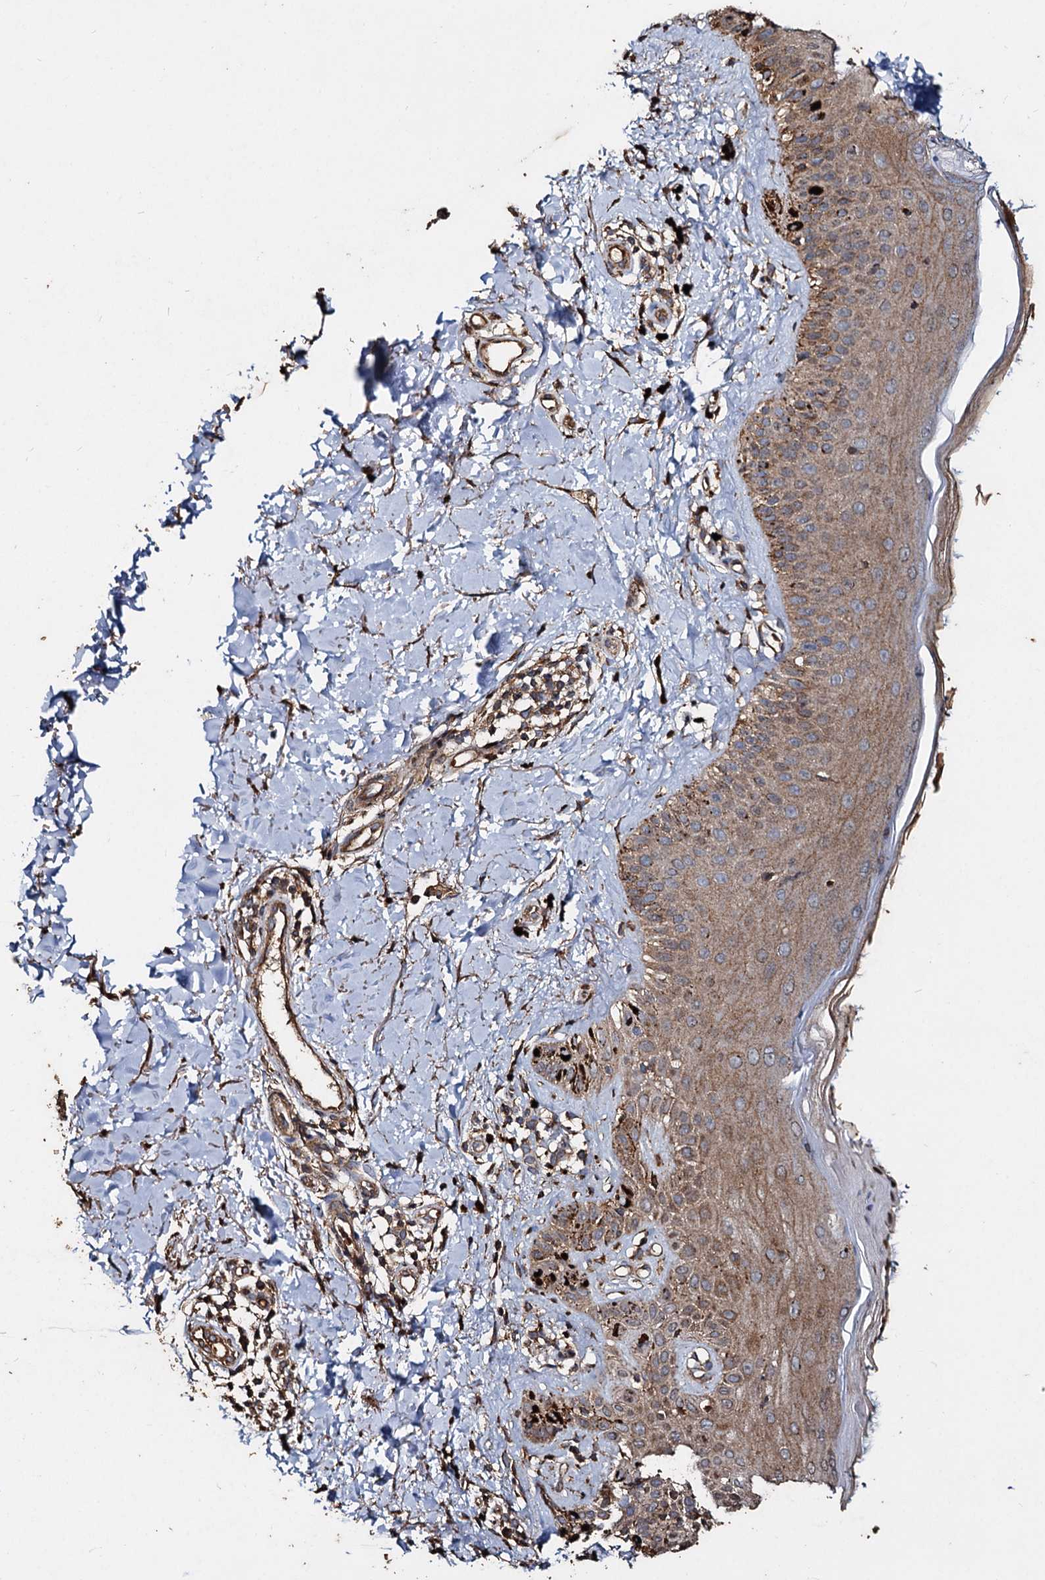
{"staining": {"intensity": "strong", "quantity": ">75%", "location": "cytoplasmic/membranous"}, "tissue": "skin", "cell_type": "Fibroblasts", "image_type": "normal", "snomed": [{"axis": "morphology", "description": "Normal tissue, NOS"}, {"axis": "topography", "description": "Skin"}], "caption": "Approximately >75% of fibroblasts in normal skin demonstrate strong cytoplasmic/membranous protein expression as visualized by brown immunohistochemical staining.", "gene": "NOTCH2NLA", "patient": {"sex": "male", "age": 52}}